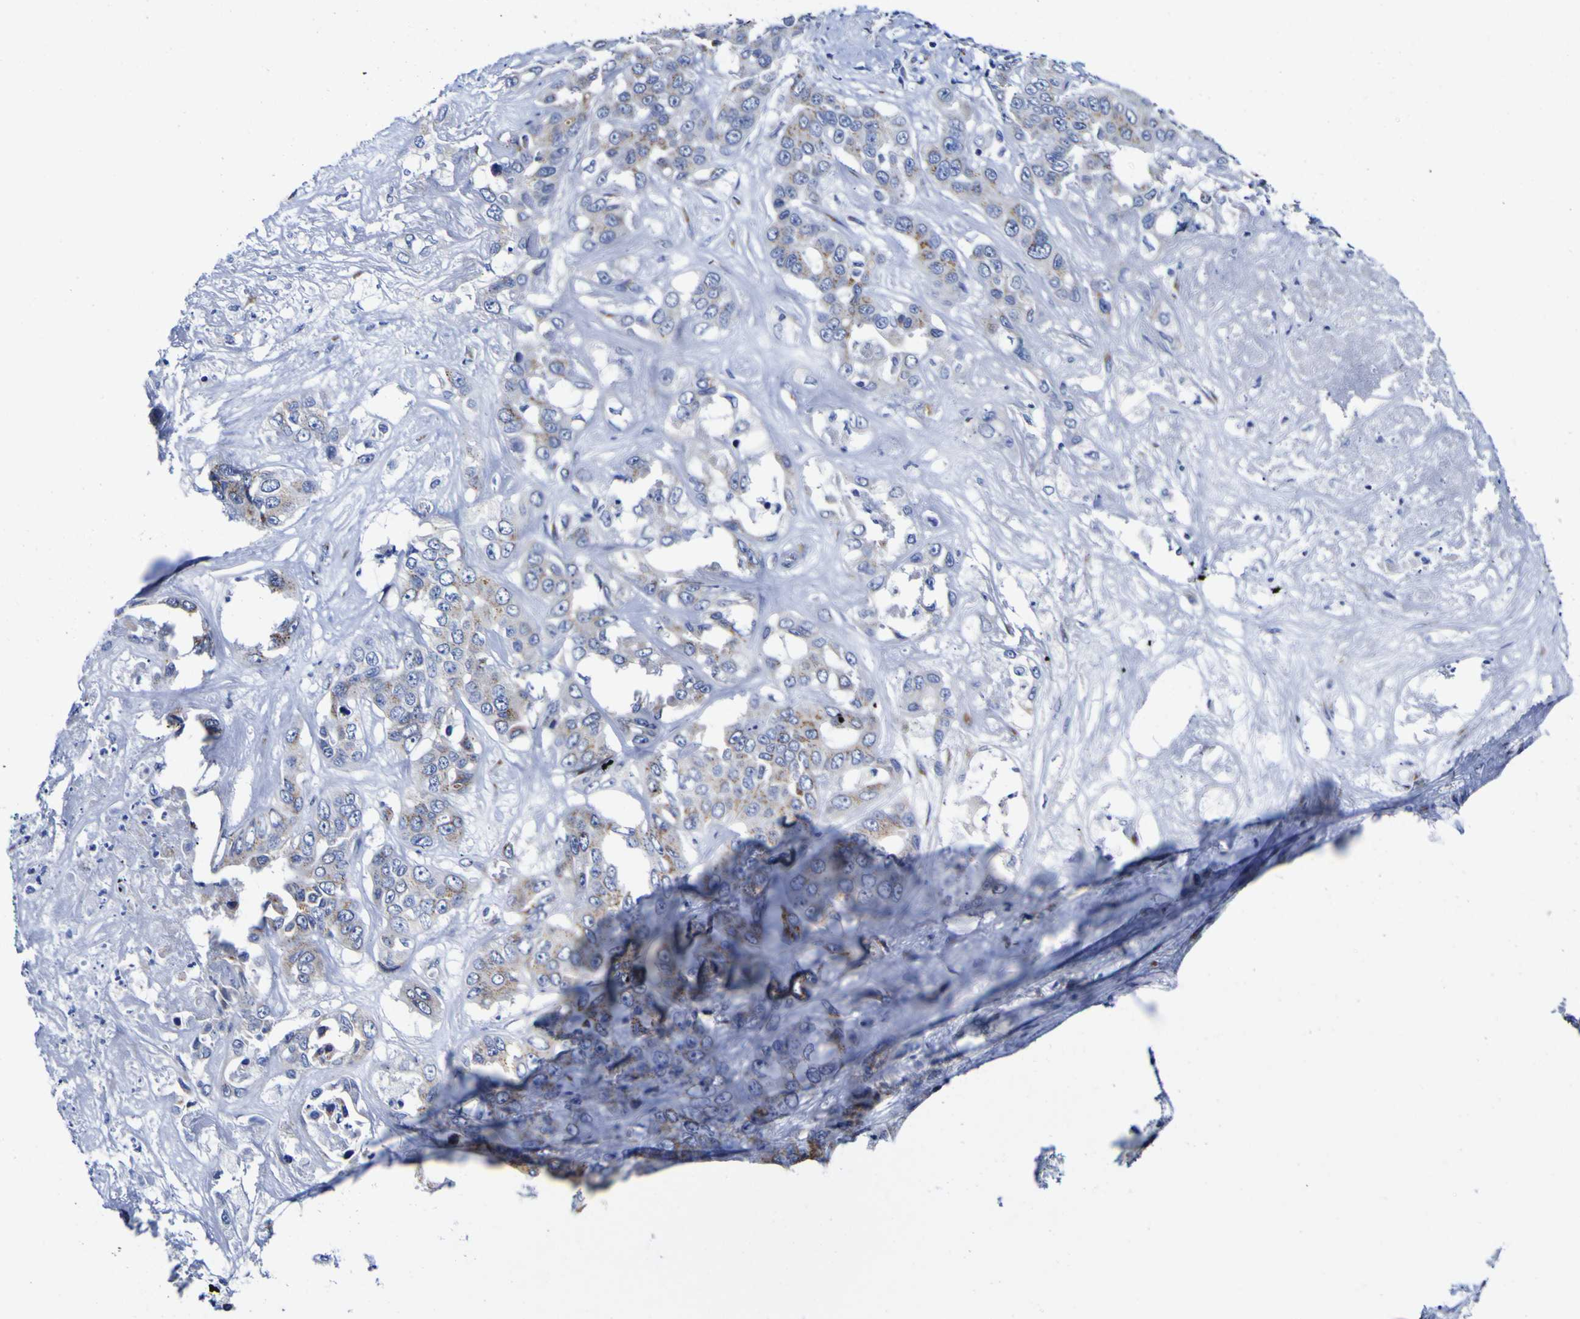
{"staining": {"intensity": "weak", "quantity": "25%-75%", "location": "cytoplasmic/membranous"}, "tissue": "liver cancer", "cell_type": "Tumor cells", "image_type": "cancer", "snomed": [{"axis": "morphology", "description": "Cholangiocarcinoma"}, {"axis": "topography", "description": "Liver"}], "caption": "IHC photomicrograph of neoplastic tissue: liver cancer stained using immunohistochemistry shows low levels of weak protein expression localized specifically in the cytoplasmic/membranous of tumor cells, appearing as a cytoplasmic/membranous brown color.", "gene": "GOLM1", "patient": {"sex": "female", "age": 52}}